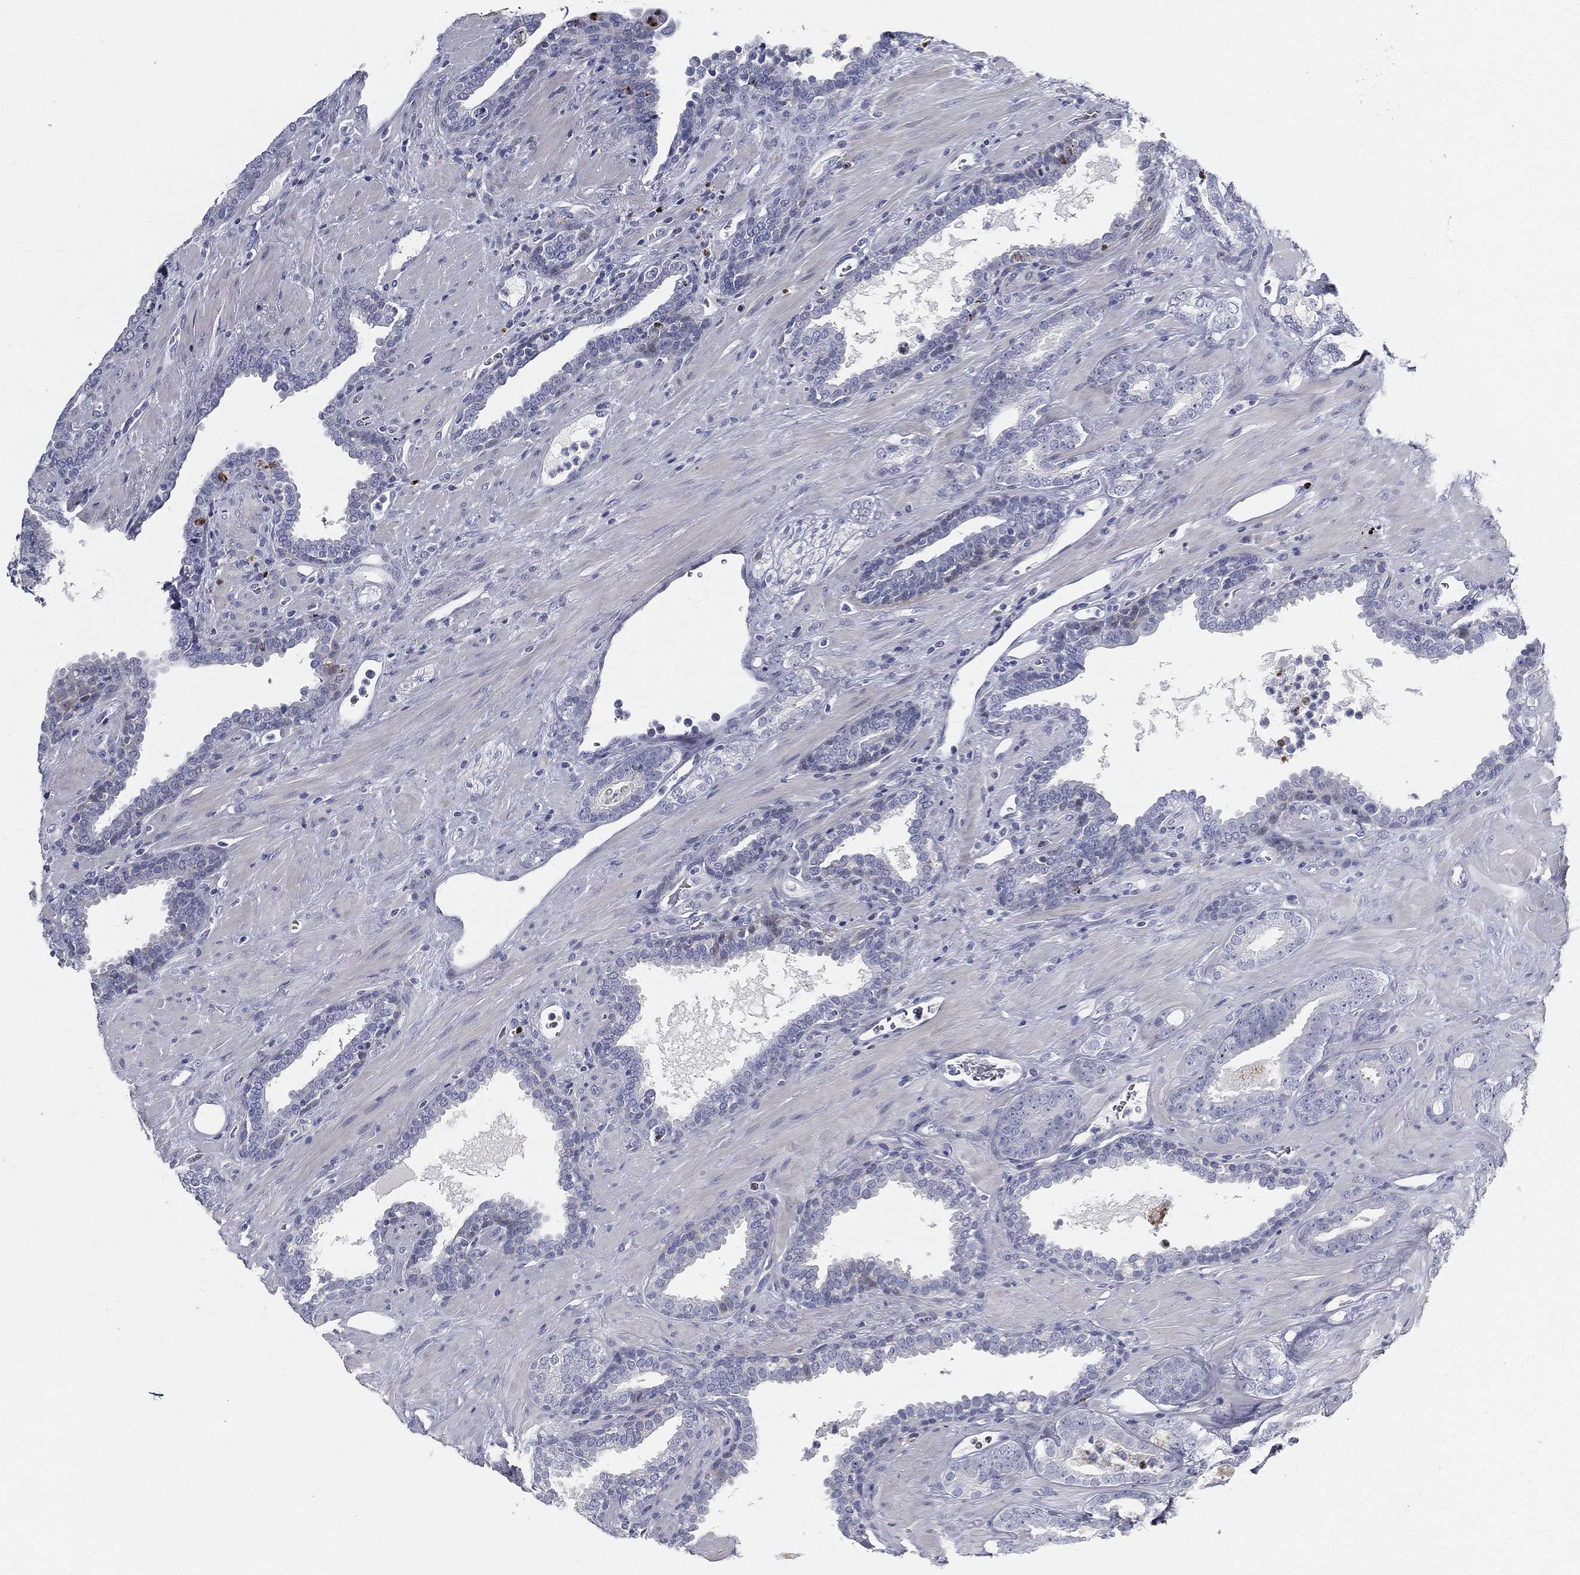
{"staining": {"intensity": "negative", "quantity": "none", "location": "none"}, "tissue": "prostate cancer", "cell_type": "Tumor cells", "image_type": "cancer", "snomed": [{"axis": "morphology", "description": "Adenocarcinoma, Low grade"}, {"axis": "topography", "description": "Prostate"}], "caption": "Human low-grade adenocarcinoma (prostate) stained for a protein using IHC exhibits no positivity in tumor cells.", "gene": "SPPL2C", "patient": {"sex": "male", "age": 61}}